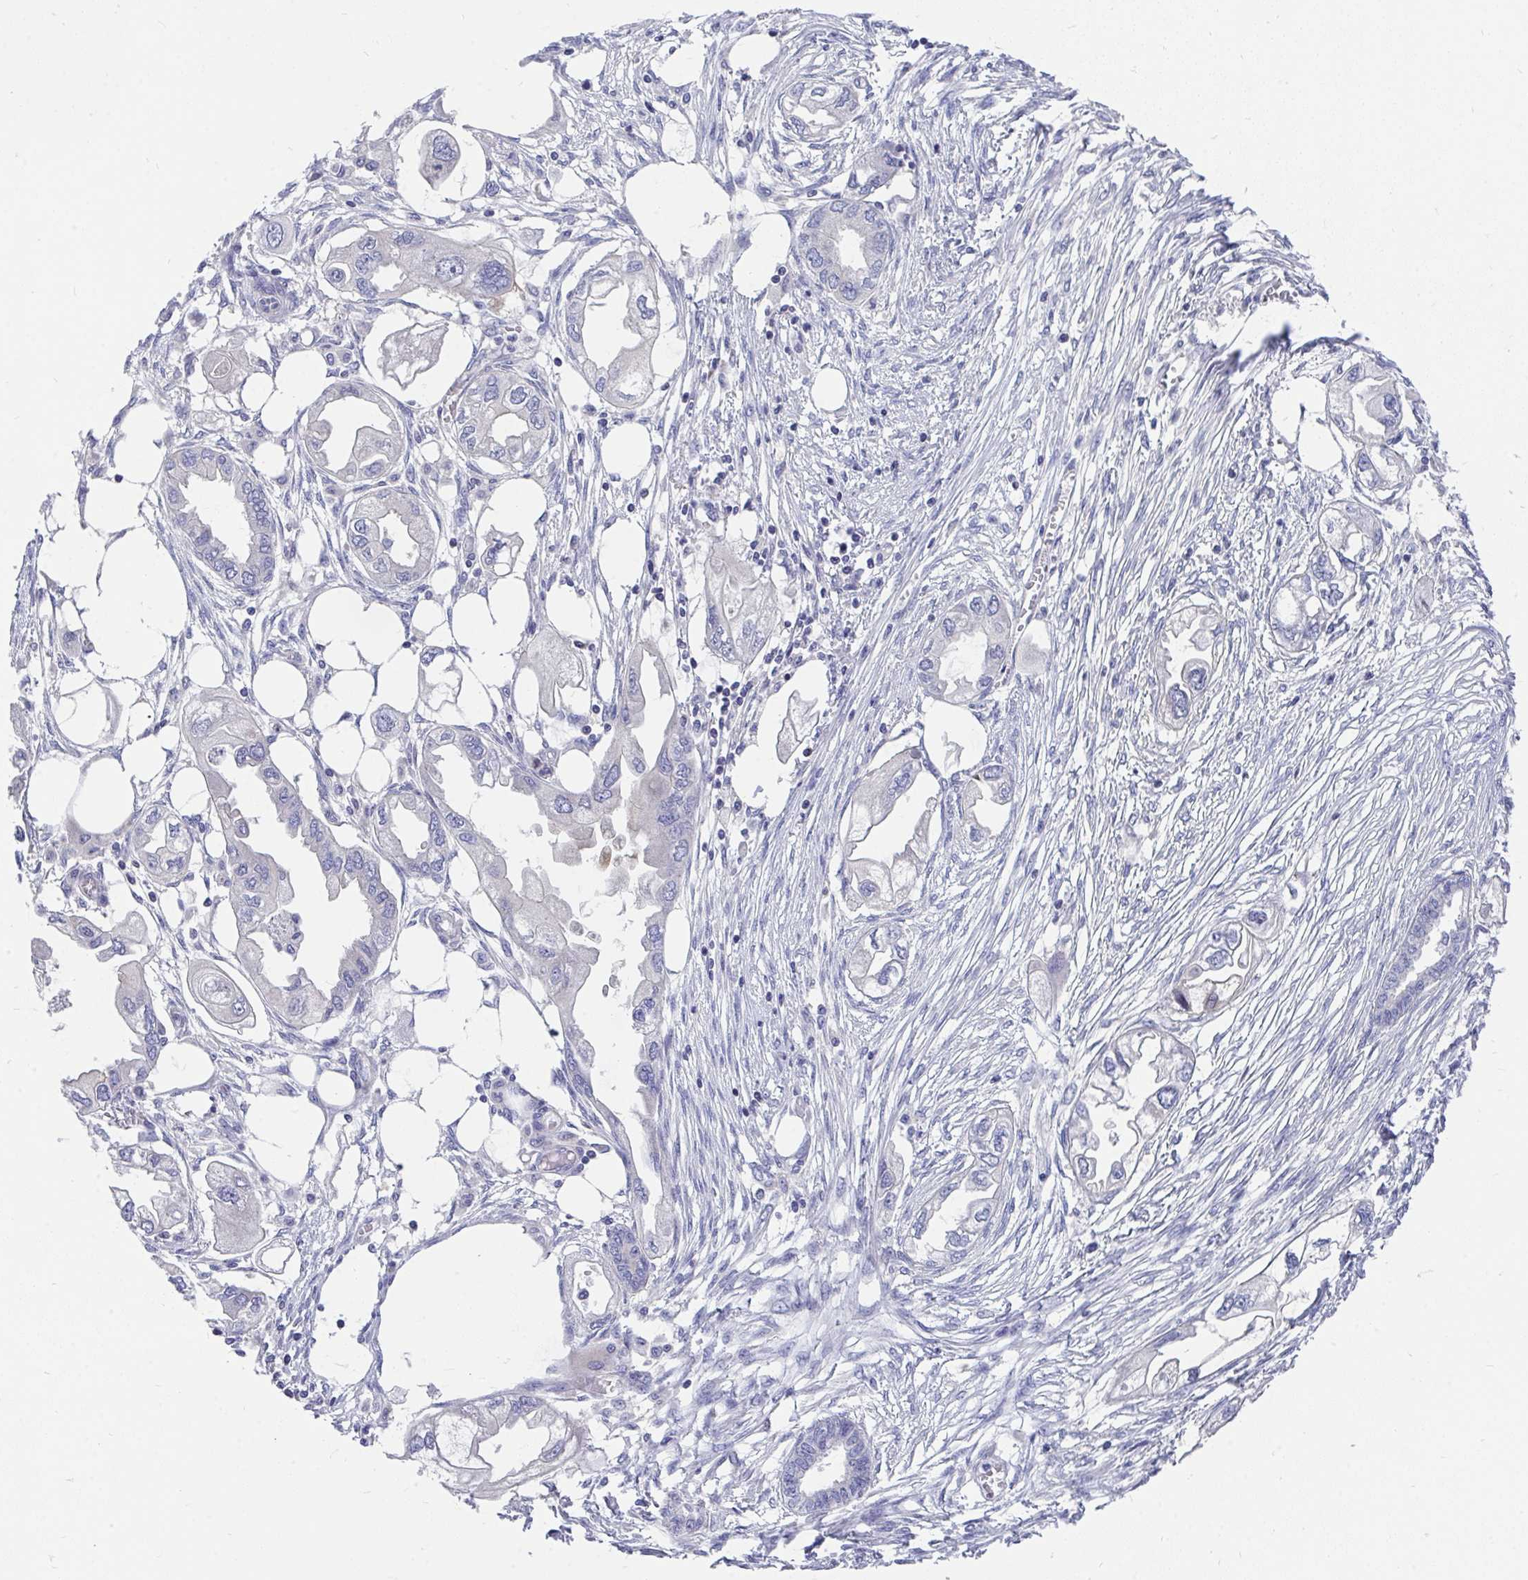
{"staining": {"intensity": "negative", "quantity": "none", "location": "none"}, "tissue": "endometrial cancer", "cell_type": "Tumor cells", "image_type": "cancer", "snomed": [{"axis": "morphology", "description": "Adenocarcinoma, NOS"}, {"axis": "morphology", "description": "Adenocarcinoma, metastatic, NOS"}, {"axis": "topography", "description": "Adipose tissue"}, {"axis": "topography", "description": "Endometrium"}], "caption": "Immunohistochemistry (IHC) of adenocarcinoma (endometrial) reveals no positivity in tumor cells.", "gene": "FHIP1B", "patient": {"sex": "female", "age": 67}}